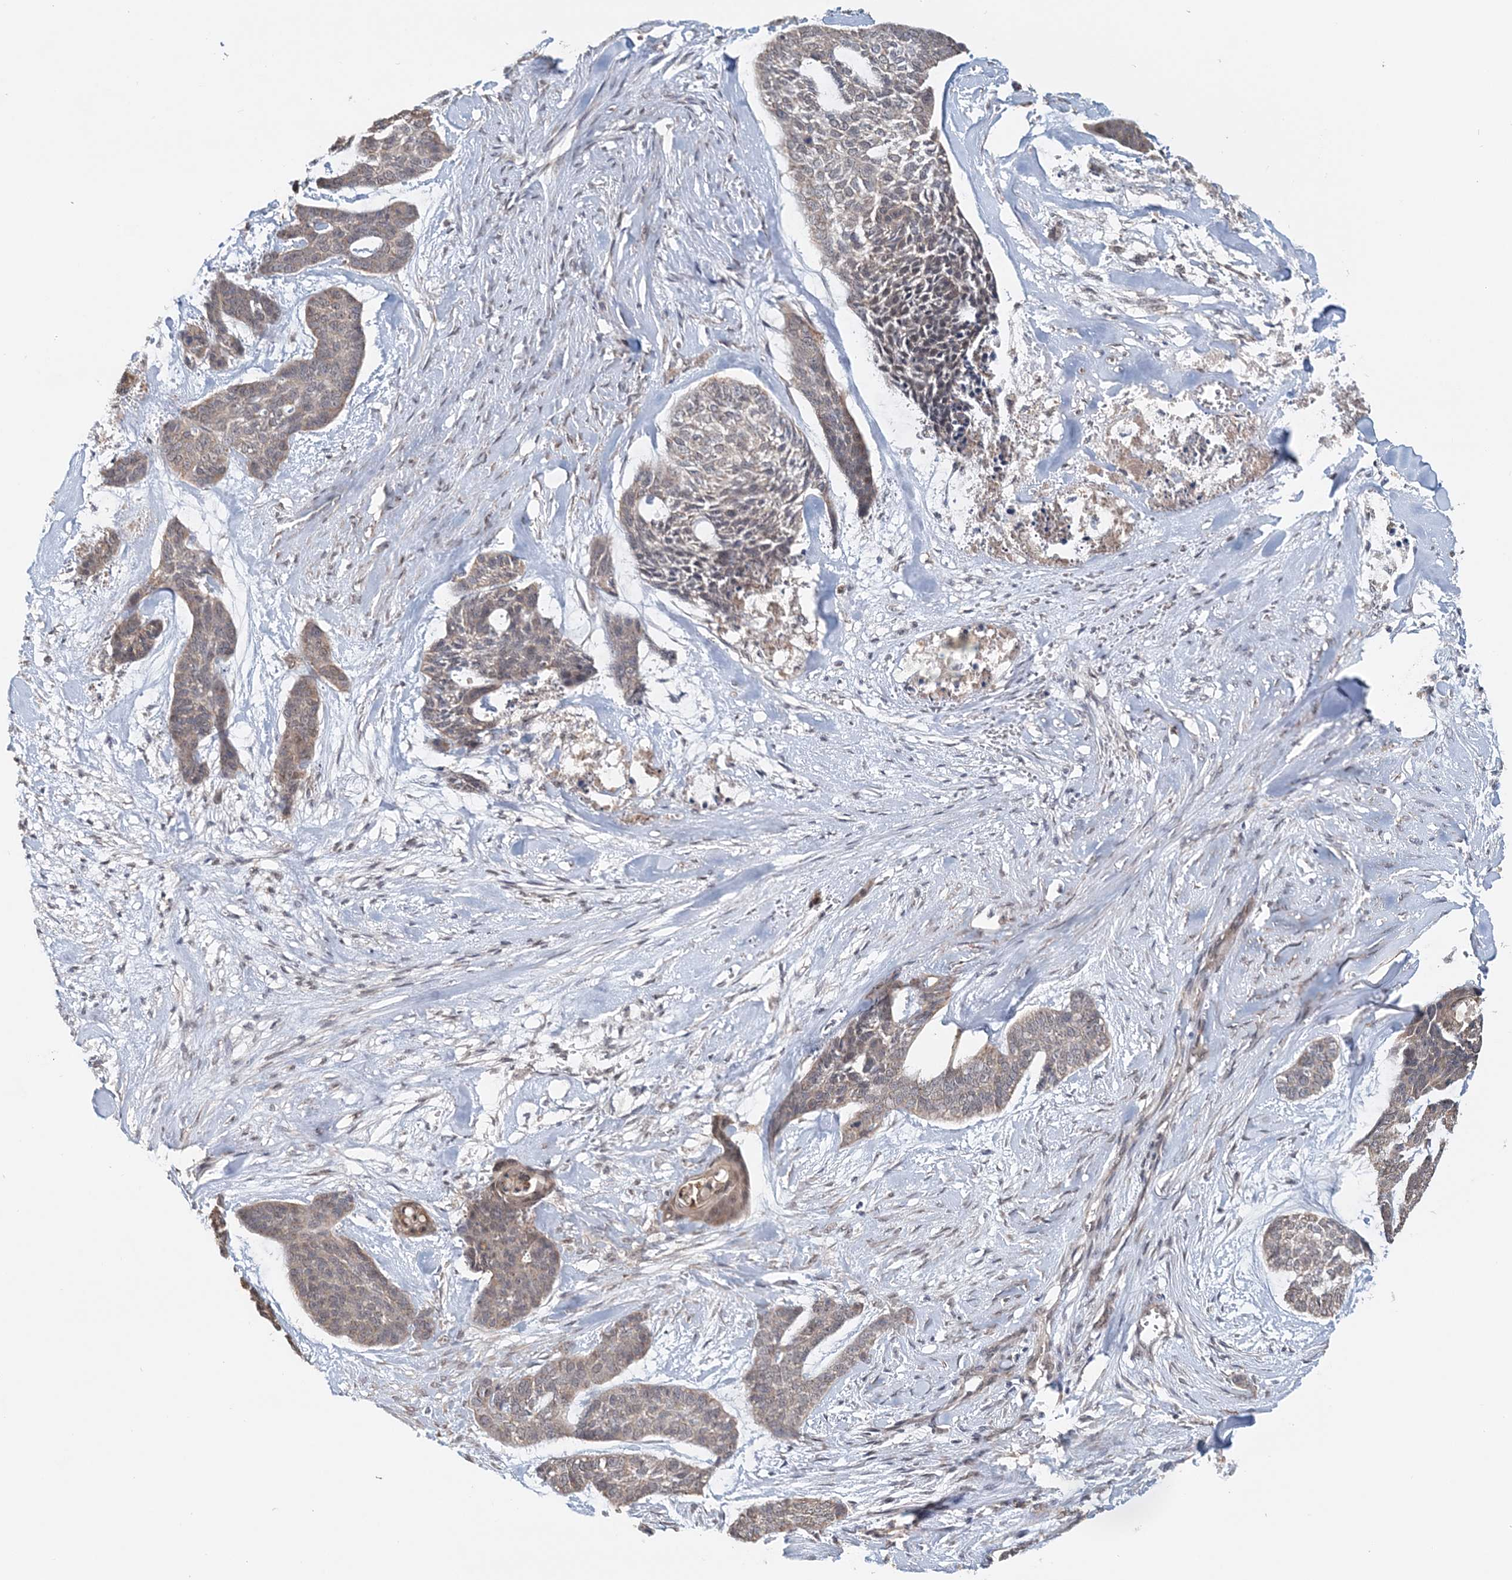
{"staining": {"intensity": "weak", "quantity": "25%-75%", "location": "cytoplasmic/membranous"}, "tissue": "skin cancer", "cell_type": "Tumor cells", "image_type": "cancer", "snomed": [{"axis": "morphology", "description": "Basal cell carcinoma"}, {"axis": "topography", "description": "Skin"}], "caption": "An image of skin cancer stained for a protein reveals weak cytoplasmic/membranous brown staining in tumor cells.", "gene": "FBXO38", "patient": {"sex": "female", "age": 64}}